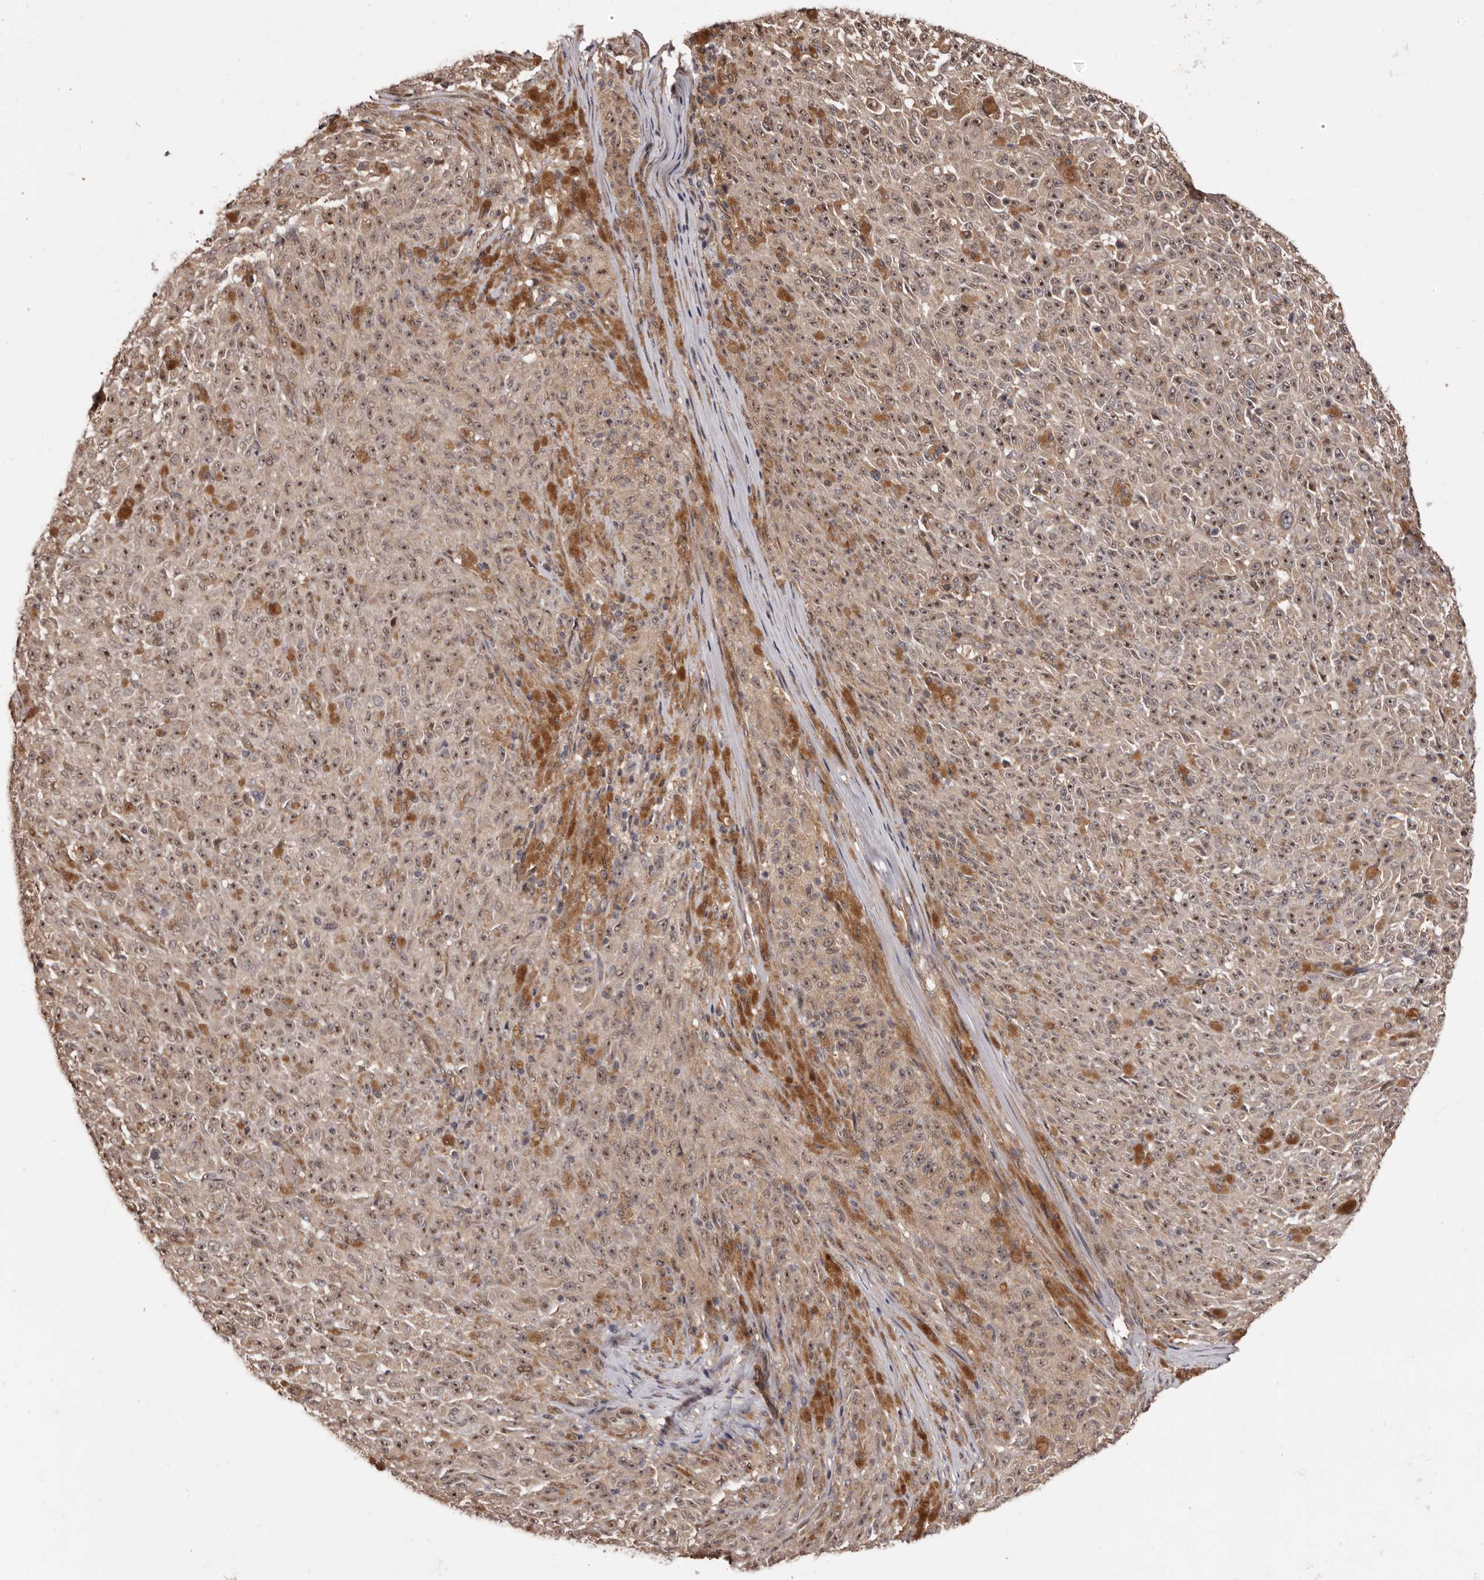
{"staining": {"intensity": "moderate", "quantity": ">75%", "location": "nuclear"}, "tissue": "melanoma", "cell_type": "Tumor cells", "image_type": "cancer", "snomed": [{"axis": "morphology", "description": "Malignant melanoma, NOS"}, {"axis": "topography", "description": "Skin"}], "caption": "Immunohistochemistry histopathology image of human malignant melanoma stained for a protein (brown), which demonstrates medium levels of moderate nuclear staining in approximately >75% of tumor cells.", "gene": "ZCCHC7", "patient": {"sex": "female", "age": 82}}